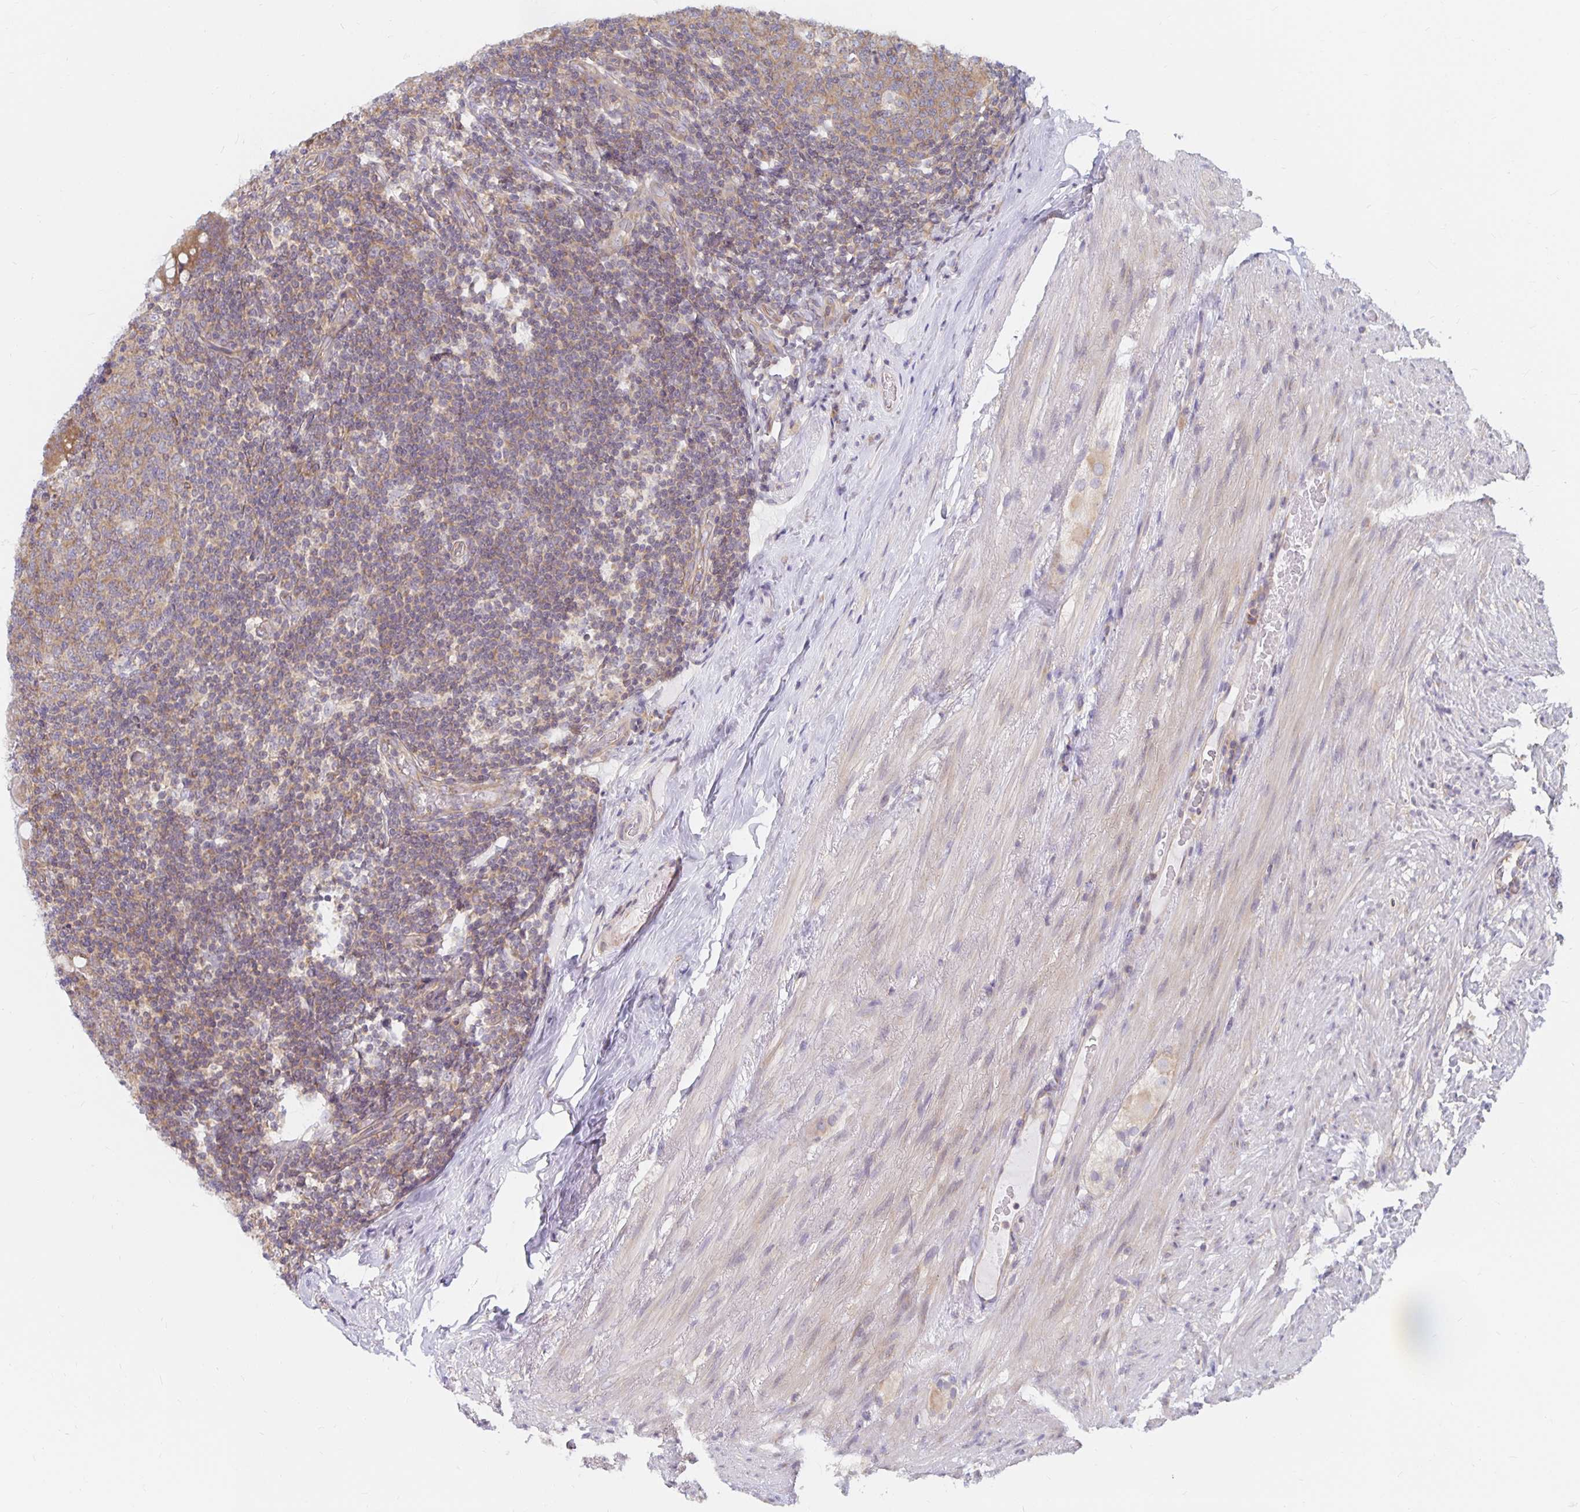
{"staining": {"intensity": "moderate", "quantity": ">75%", "location": "cytoplasmic/membranous"}, "tissue": "appendix", "cell_type": "Glandular cells", "image_type": "normal", "snomed": [{"axis": "morphology", "description": "Normal tissue, NOS"}, {"axis": "topography", "description": "Appendix"}], "caption": "Immunohistochemical staining of unremarkable human appendix demonstrates medium levels of moderate cytoplasmic/membranous staining in about >75% of glandular cells. (brown staining indicates protein expression, while blue staining denotes nuclei).", "gene": "PDAP1", "patient": {"sex": "male", "age": 71}}